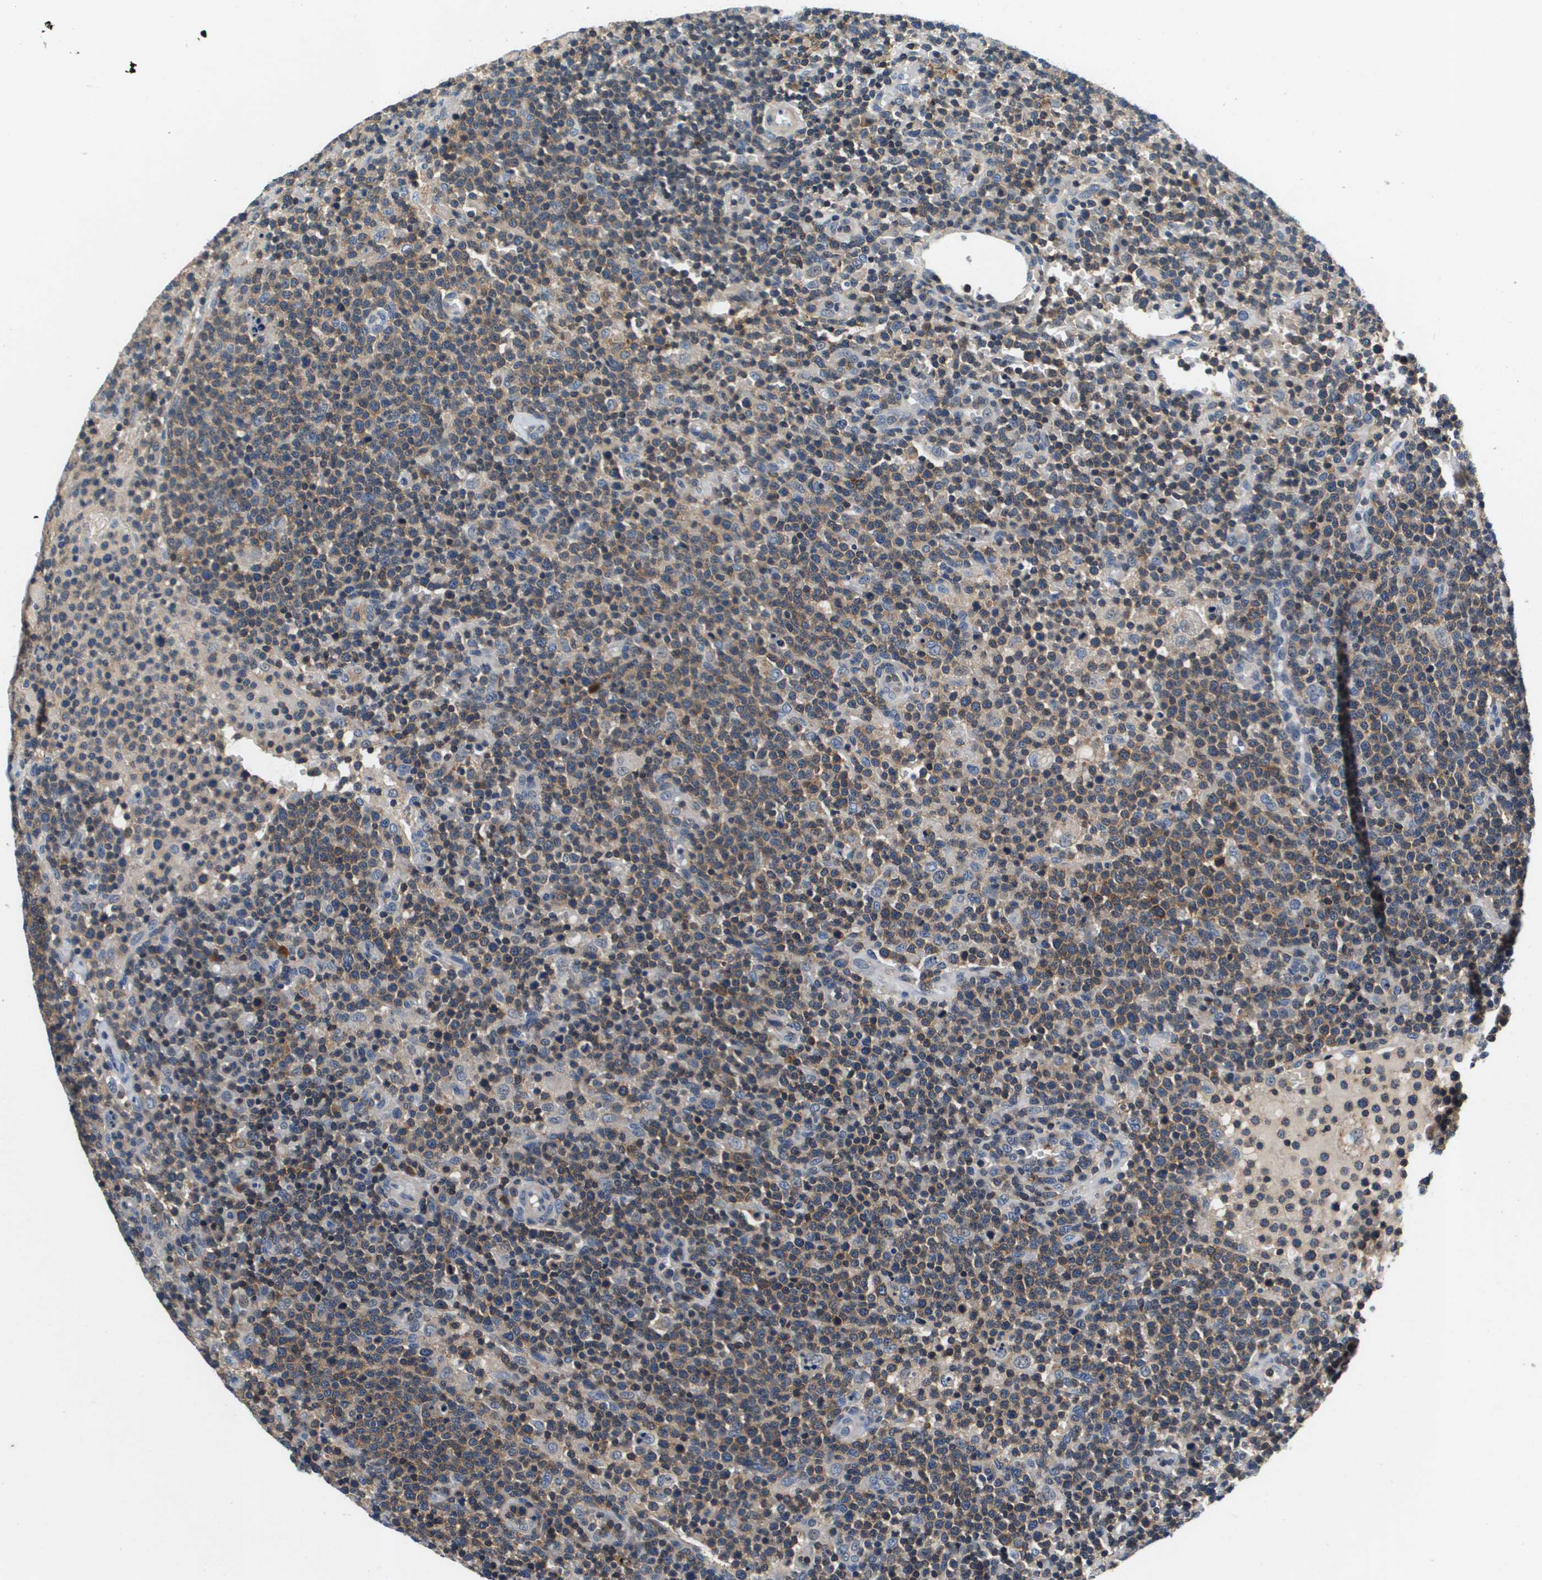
{"staining": {"intensity": "weak", "quantity": ">75%", "location": "cytoplasmic/membranous"}, "tissue": "lymphoma", "cell_type": "Tumor cells", "image_type": "cancer", "snomed": [{"axis": "morphology", "description": "Malignant lymphoma, non-Hodgkin's type, High grade"}, {"axis": "topography", "description": "Lymph node"}], "caption": "The histopathology image exhibits a brown stain indicating the presence of a protein in the cytoplasmic/membranous of tumor cells in malignant lymphoma, non-Hodgkin's type (high-grade).", "gene": "KCNQ5", "patient": {"sex": "male", "age": 61}}